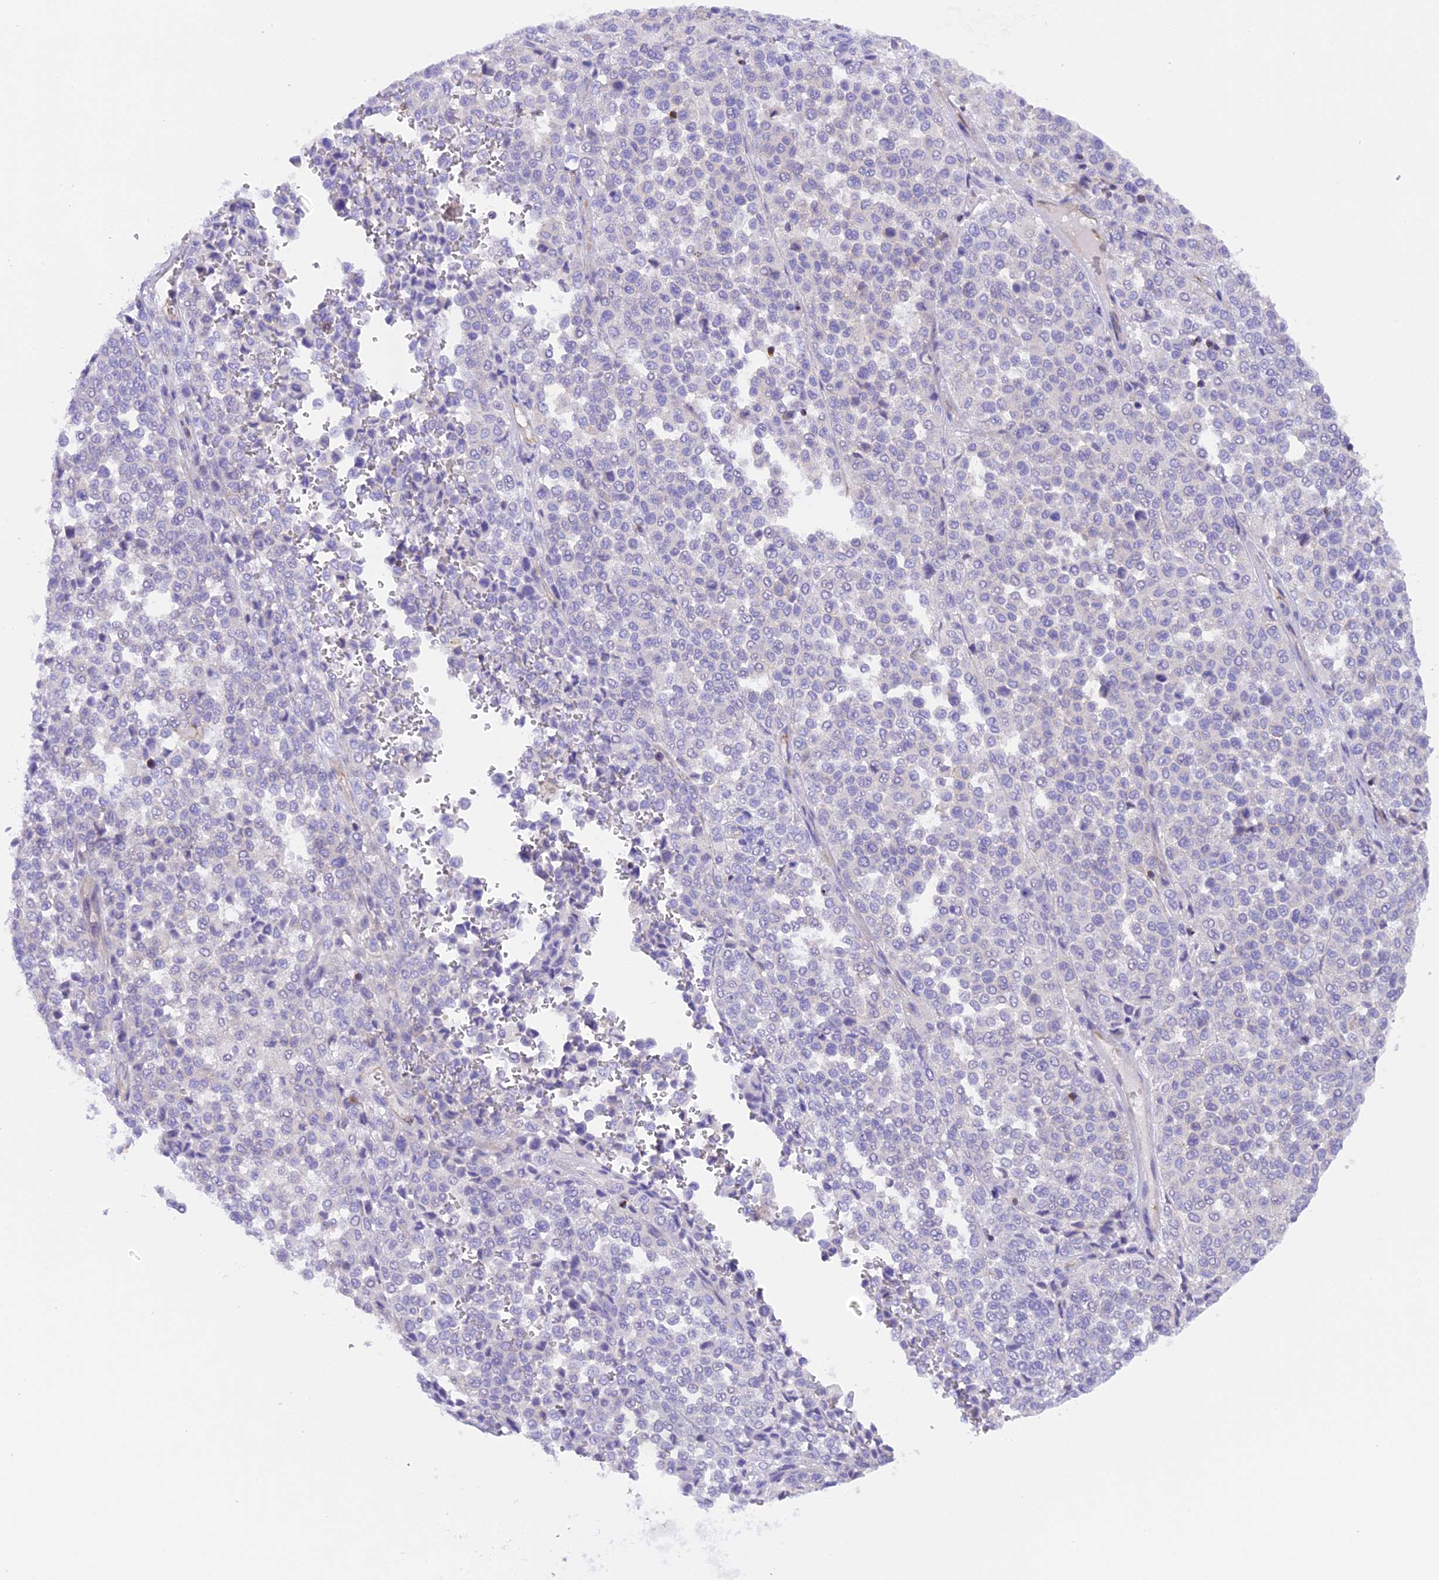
{"staining": {"intensity": "negative", "quantity": "none", "location": "none"}, "tissue": "melanoma", "cell_type": "Tumor cells", "image_type": "cancer", "snomed": [{"axis": "morphology", "description": "Malignant melanoma, Metastatic site"}, {"axis": "topography", "description": "Pancreas"}], "caption": "Protein analysis of malignant melanoma (metastatic site) exhibits no significant positivity in tumor cells. (DAB (3,3'-diaminobenzidine) IHC visualized using brightfield microscopy, high magnification).", "gene": "FAM193A", "patient": {"sex": "female", "age": 30}}